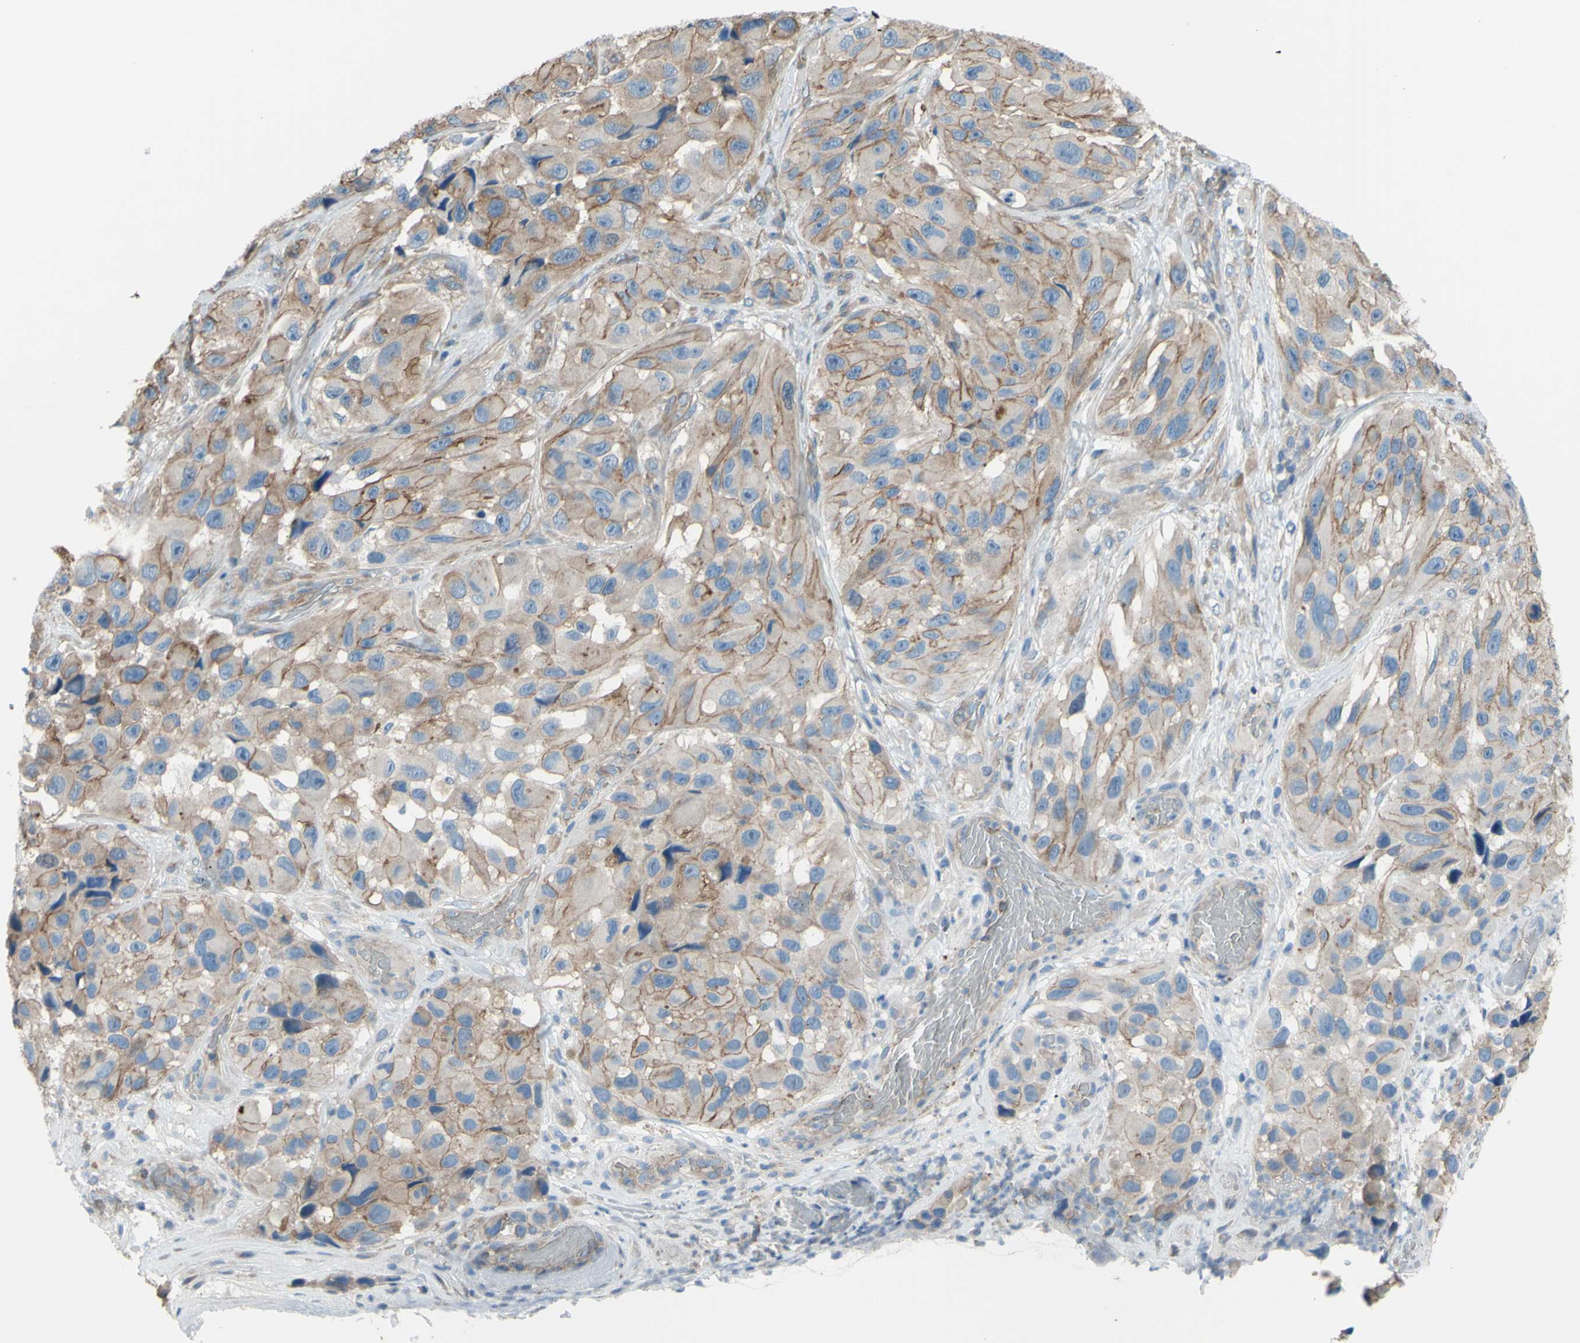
{"staining": {"intensity": "weak", "quantity": ">75%", "location": "cytoplasmic/membranous"}, "tissue": "melanoma", "cell_type": "Tumor cells", "image_type": "cancer", "snomed": [{"axis": "morphology", "description": "Malignant melanoma, NOS"}, {"axis": "topography", "description": "Skin"}], "caption": "Protein expression by immunohistochemistry shows weak cytoplasmic/membranous staining in about >75% of tumor cells in malignant melanoma.", "gene": "ADD1", "patient": {"sex": "female", "age": 73}}